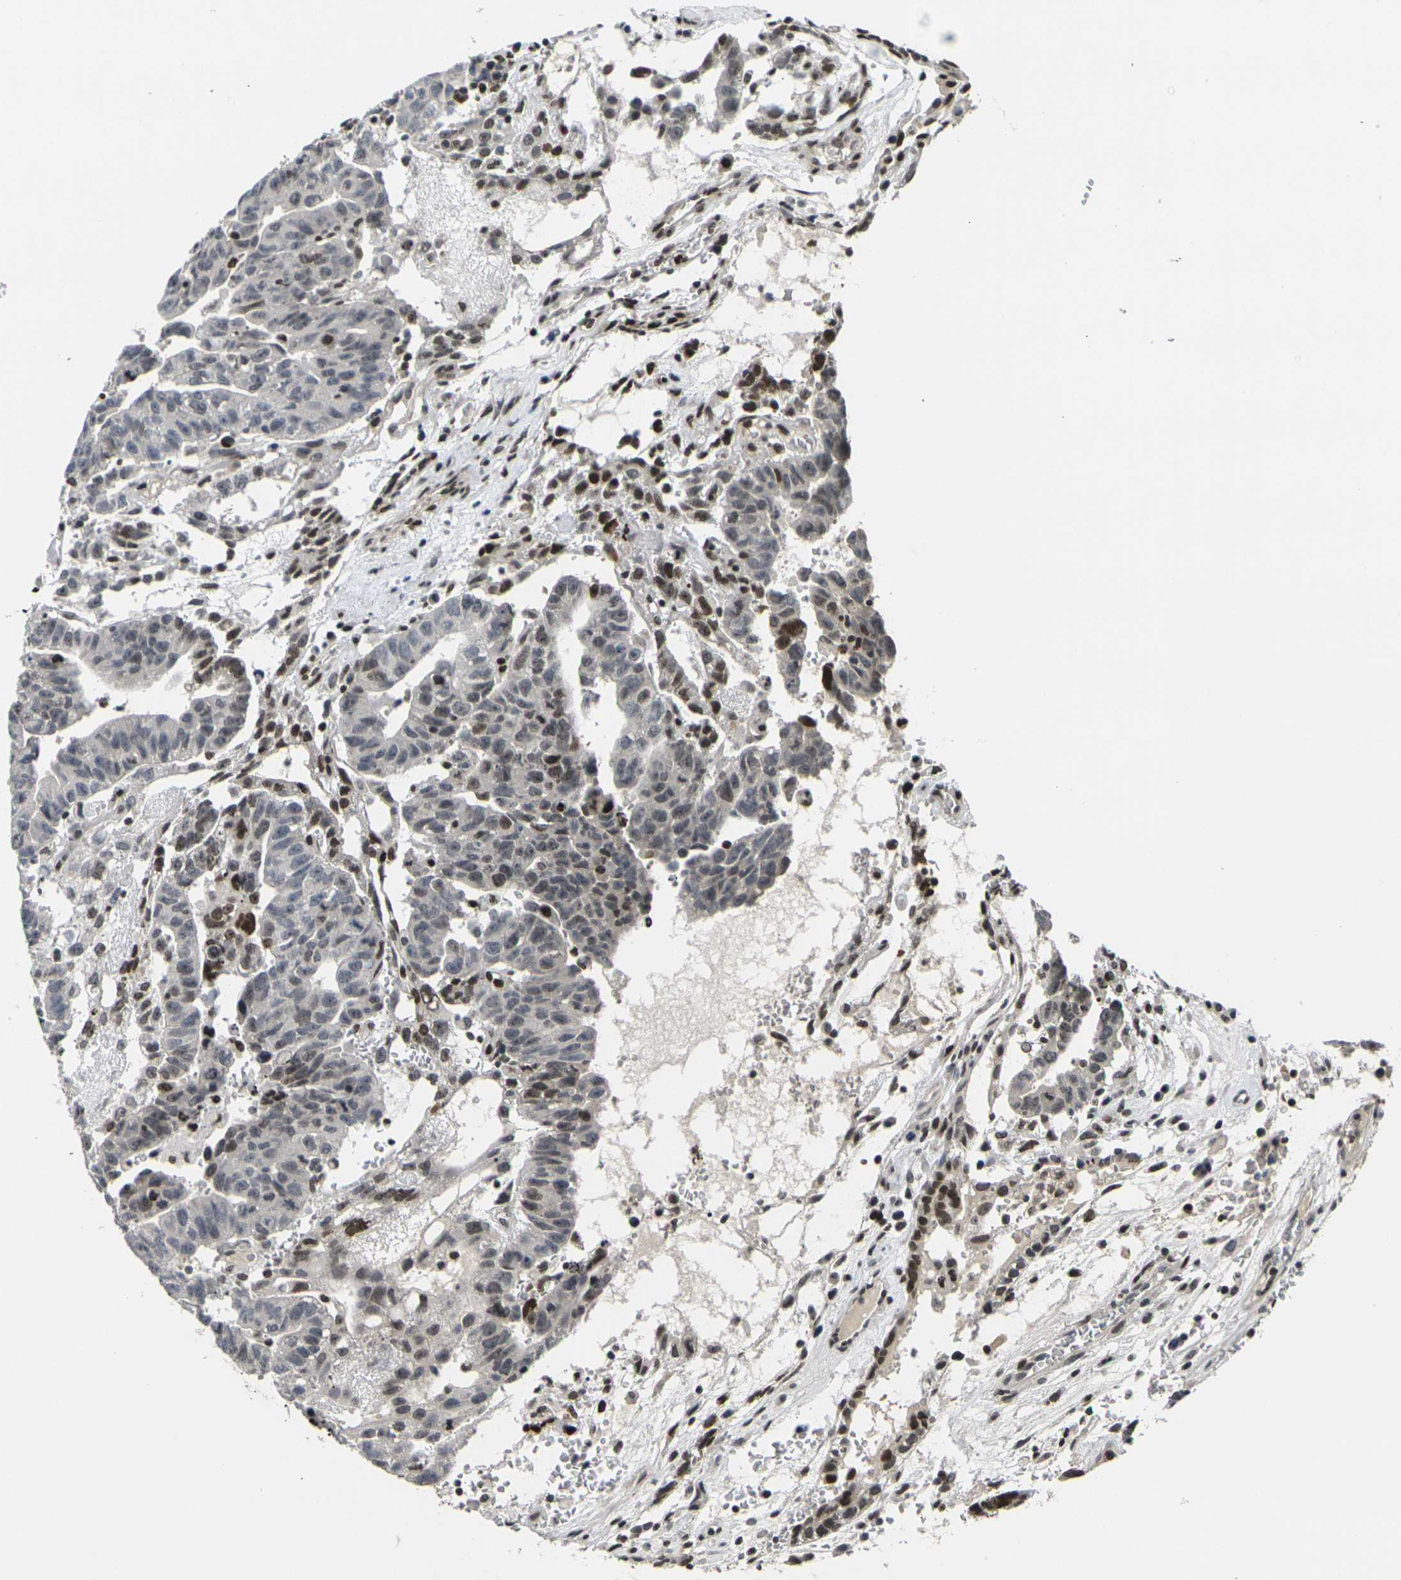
{"staining": {"intensity": "weak", "quantity": "25%-75%", "location": "nuclear"}, "tissue": "testis cancer", "cell_type": "Tumor cells", "image_type": "cancer", "snomed": [{"axis": "morphology", "description": "Seminoma, NOS"}, {"axis": "morphology", "description": "Carcinoma, Embryonal, NOS"}, {"axis": "topography", "description": "Testis"}], "caption": "Weak nuclear staining is present in about 25%-75% of tumor cells in testis cancer.", "gene": "H1-10", "patient": {"sex": "male", "age": 52}}